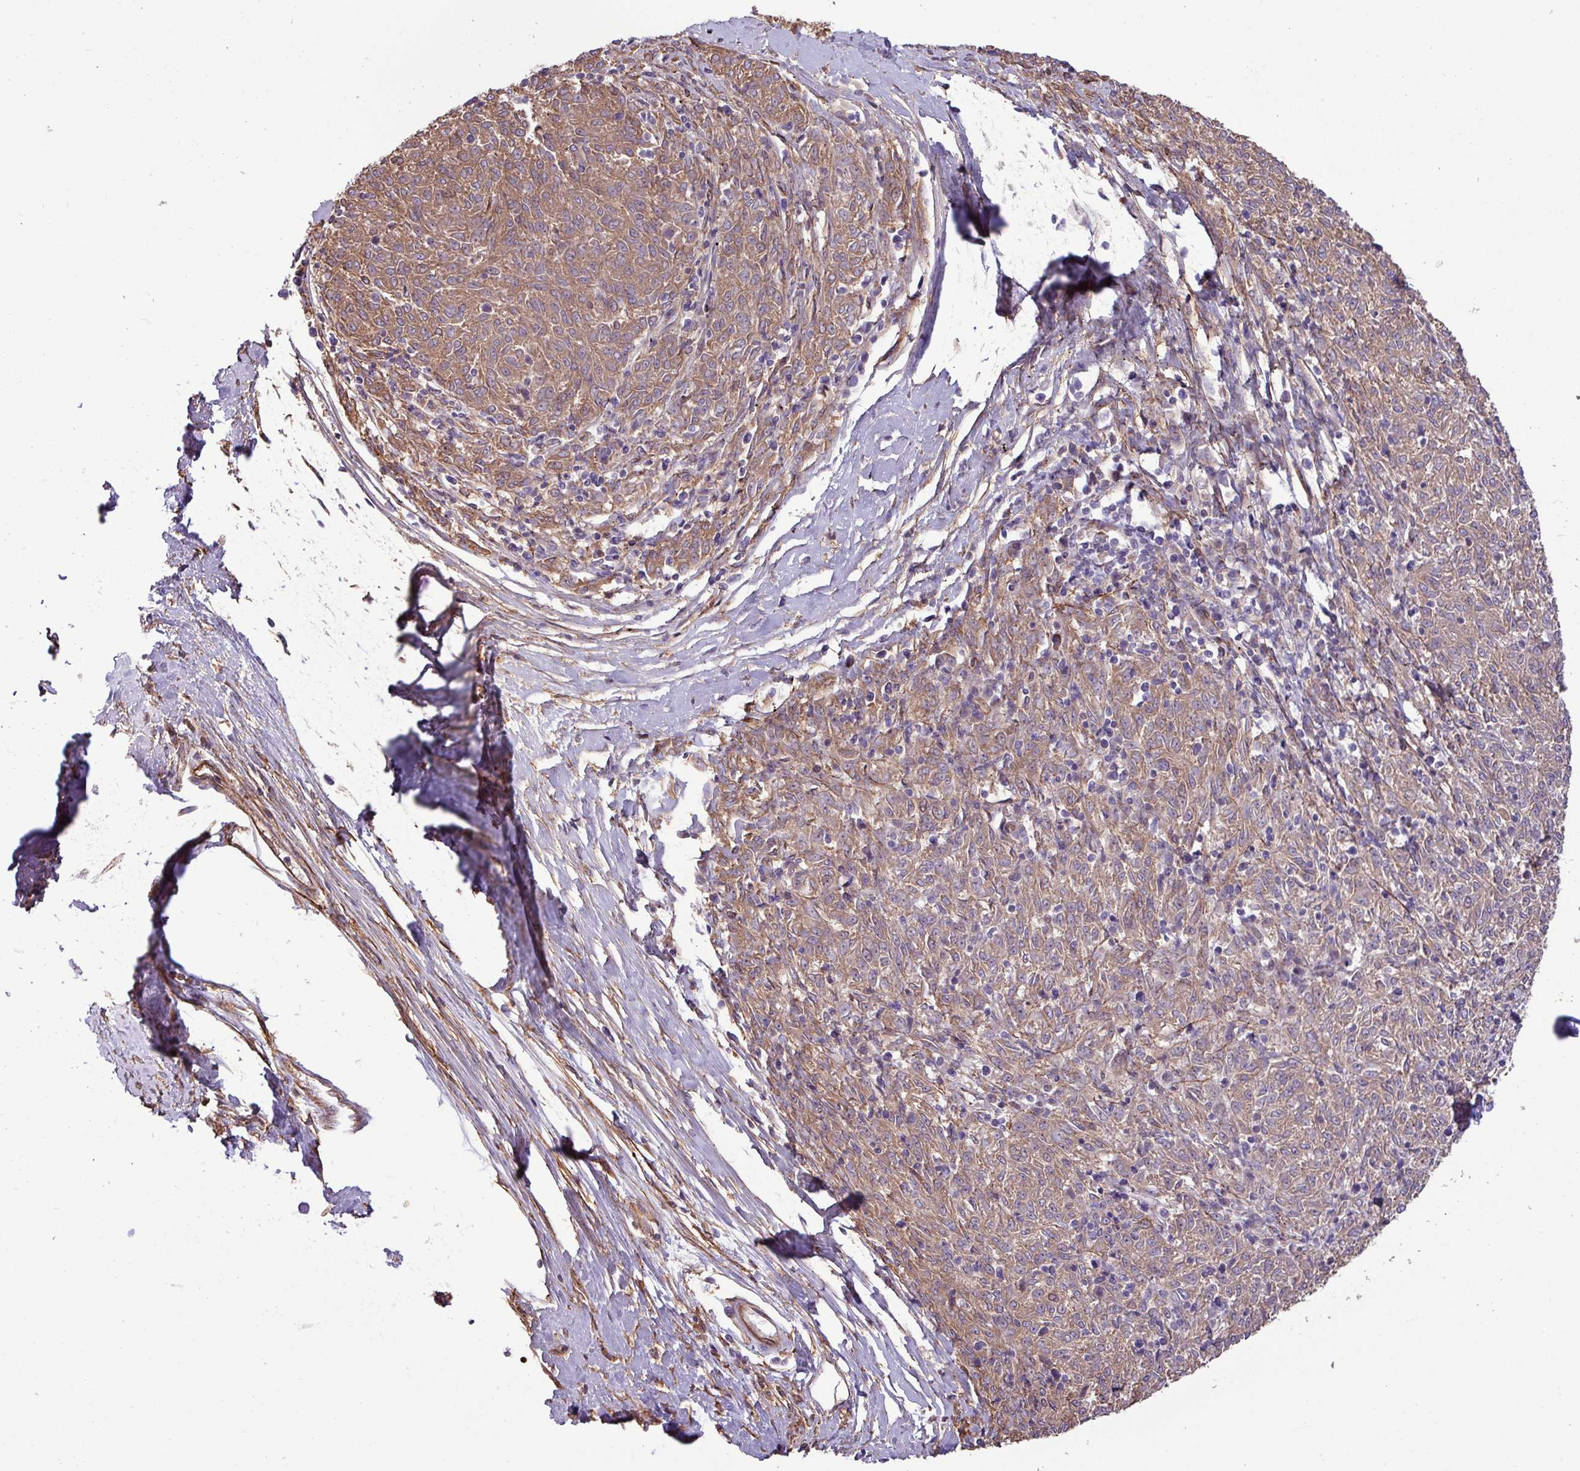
{"staining": {"intensity": "moderate", "quantity": ">75%", "location": "cytoplasmic/membranous"}, "tissue": "melanoma", "cell_type": "Tumor cells", "image_type": "cancer", "snomed": [{"axis": "morphology", "description": "Malignant melanoma, NOS"}, {"axis": "topography", "description": "Skin"}], "caption": "Immunohistochemistry (IHC) (DAB (3,3'-diaminobenzidine)) staining of human melanoma reveals moderate cytoplasmic/membranous protein staining in about >75% of tumor cells.", "gene": "ZNF300", "patient": {"sex": "female", "age": 72}}